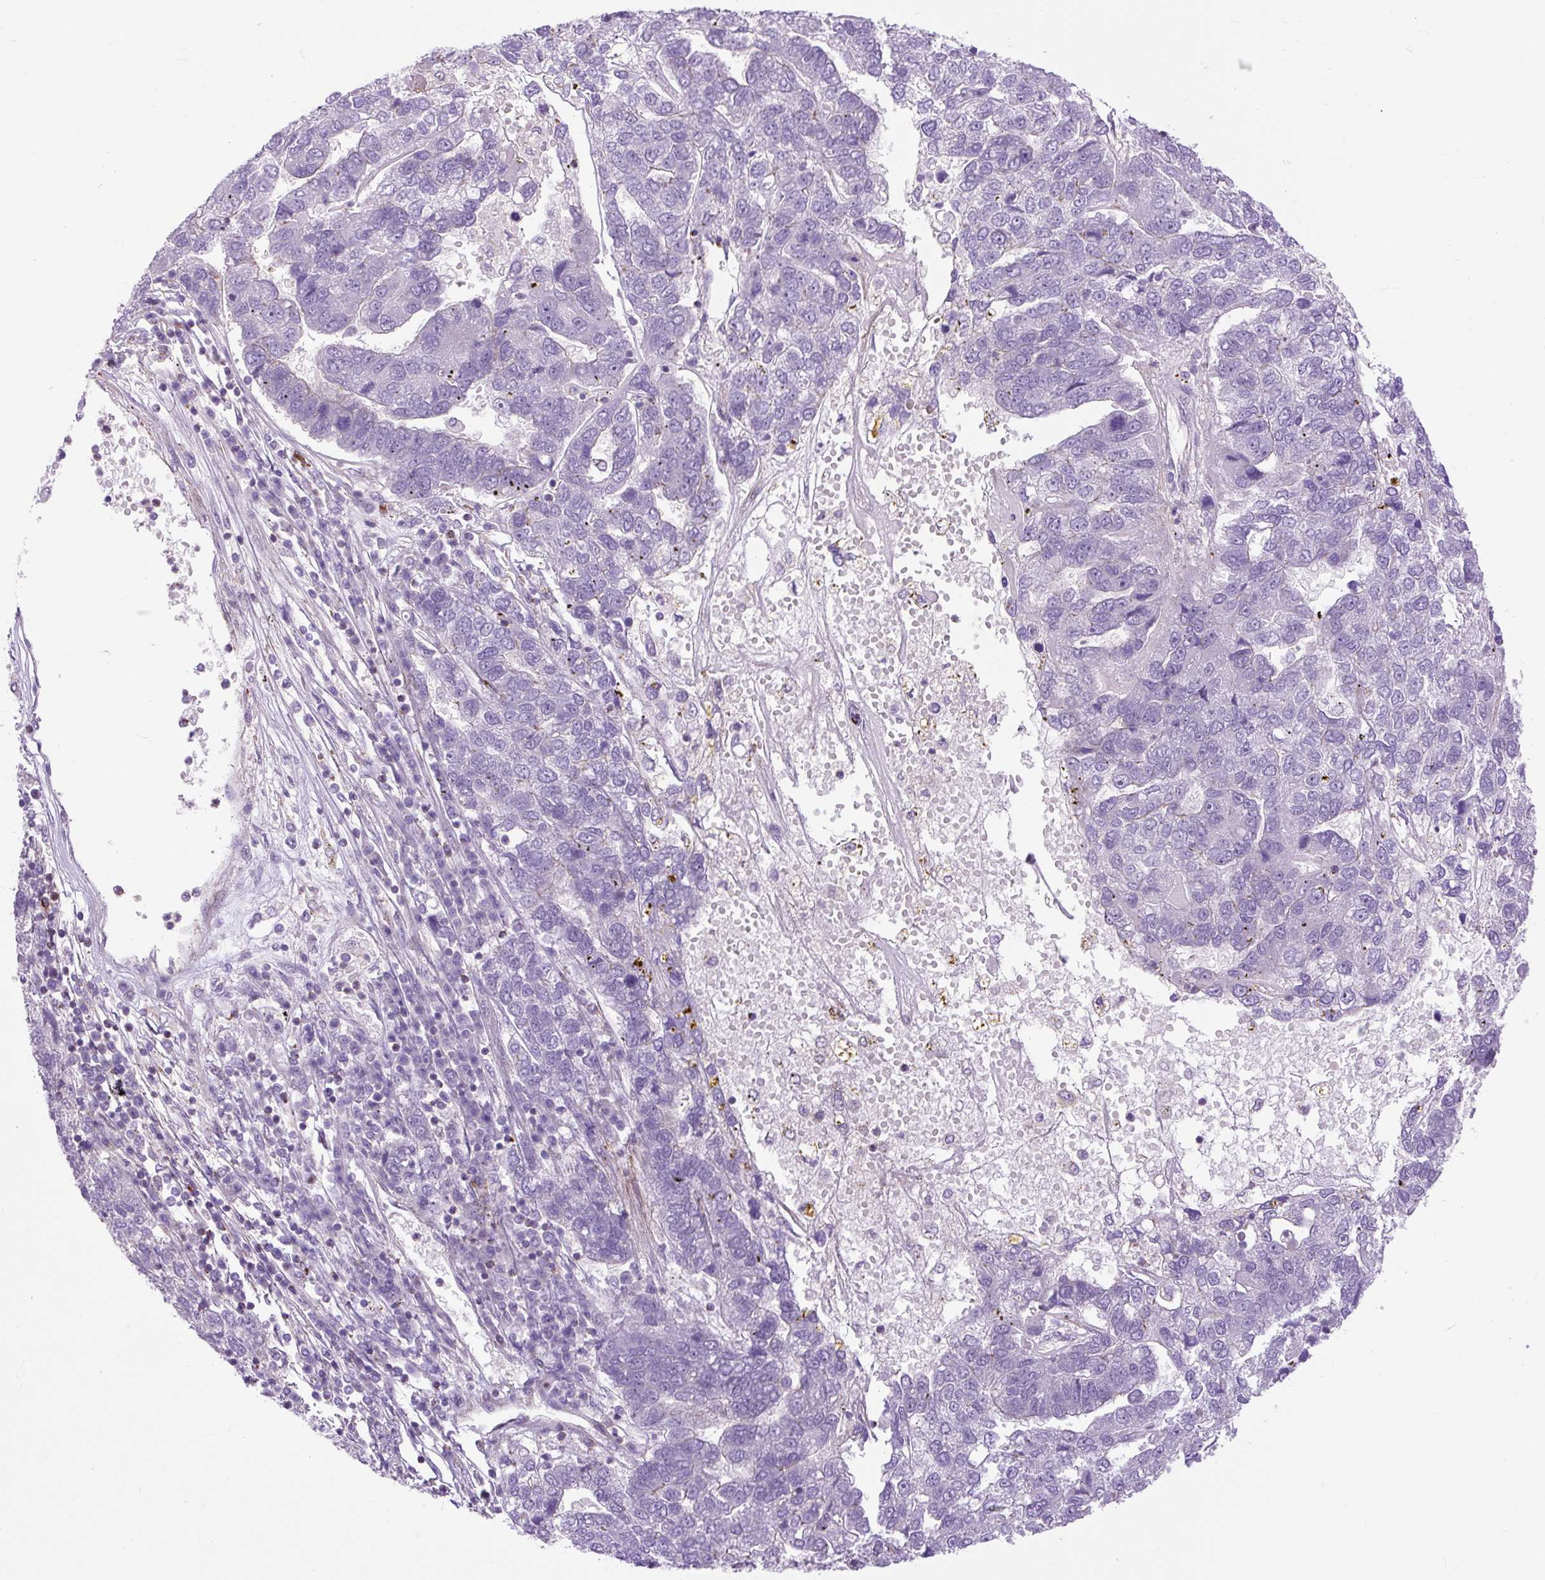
{"staining": {"intensity": "negative", "quantity": "none", "location": "none"}, "tissue": "pancreatic cancer", "cell_type": "Tumor cells", "image_type": "cancer", "snomed": [{"axis": "morphology", "description": "Adenocarcinoma, NOS"}, {"axis": "topography", "description": "Pancreas"}], "caption": "Human pancreatic cancer (adenocarcinoma) stained for a protein using IHC exhibits no staining in tumor cells.", "gene": "ZNF197", "patient": {"sex": "female", "age": 61}}